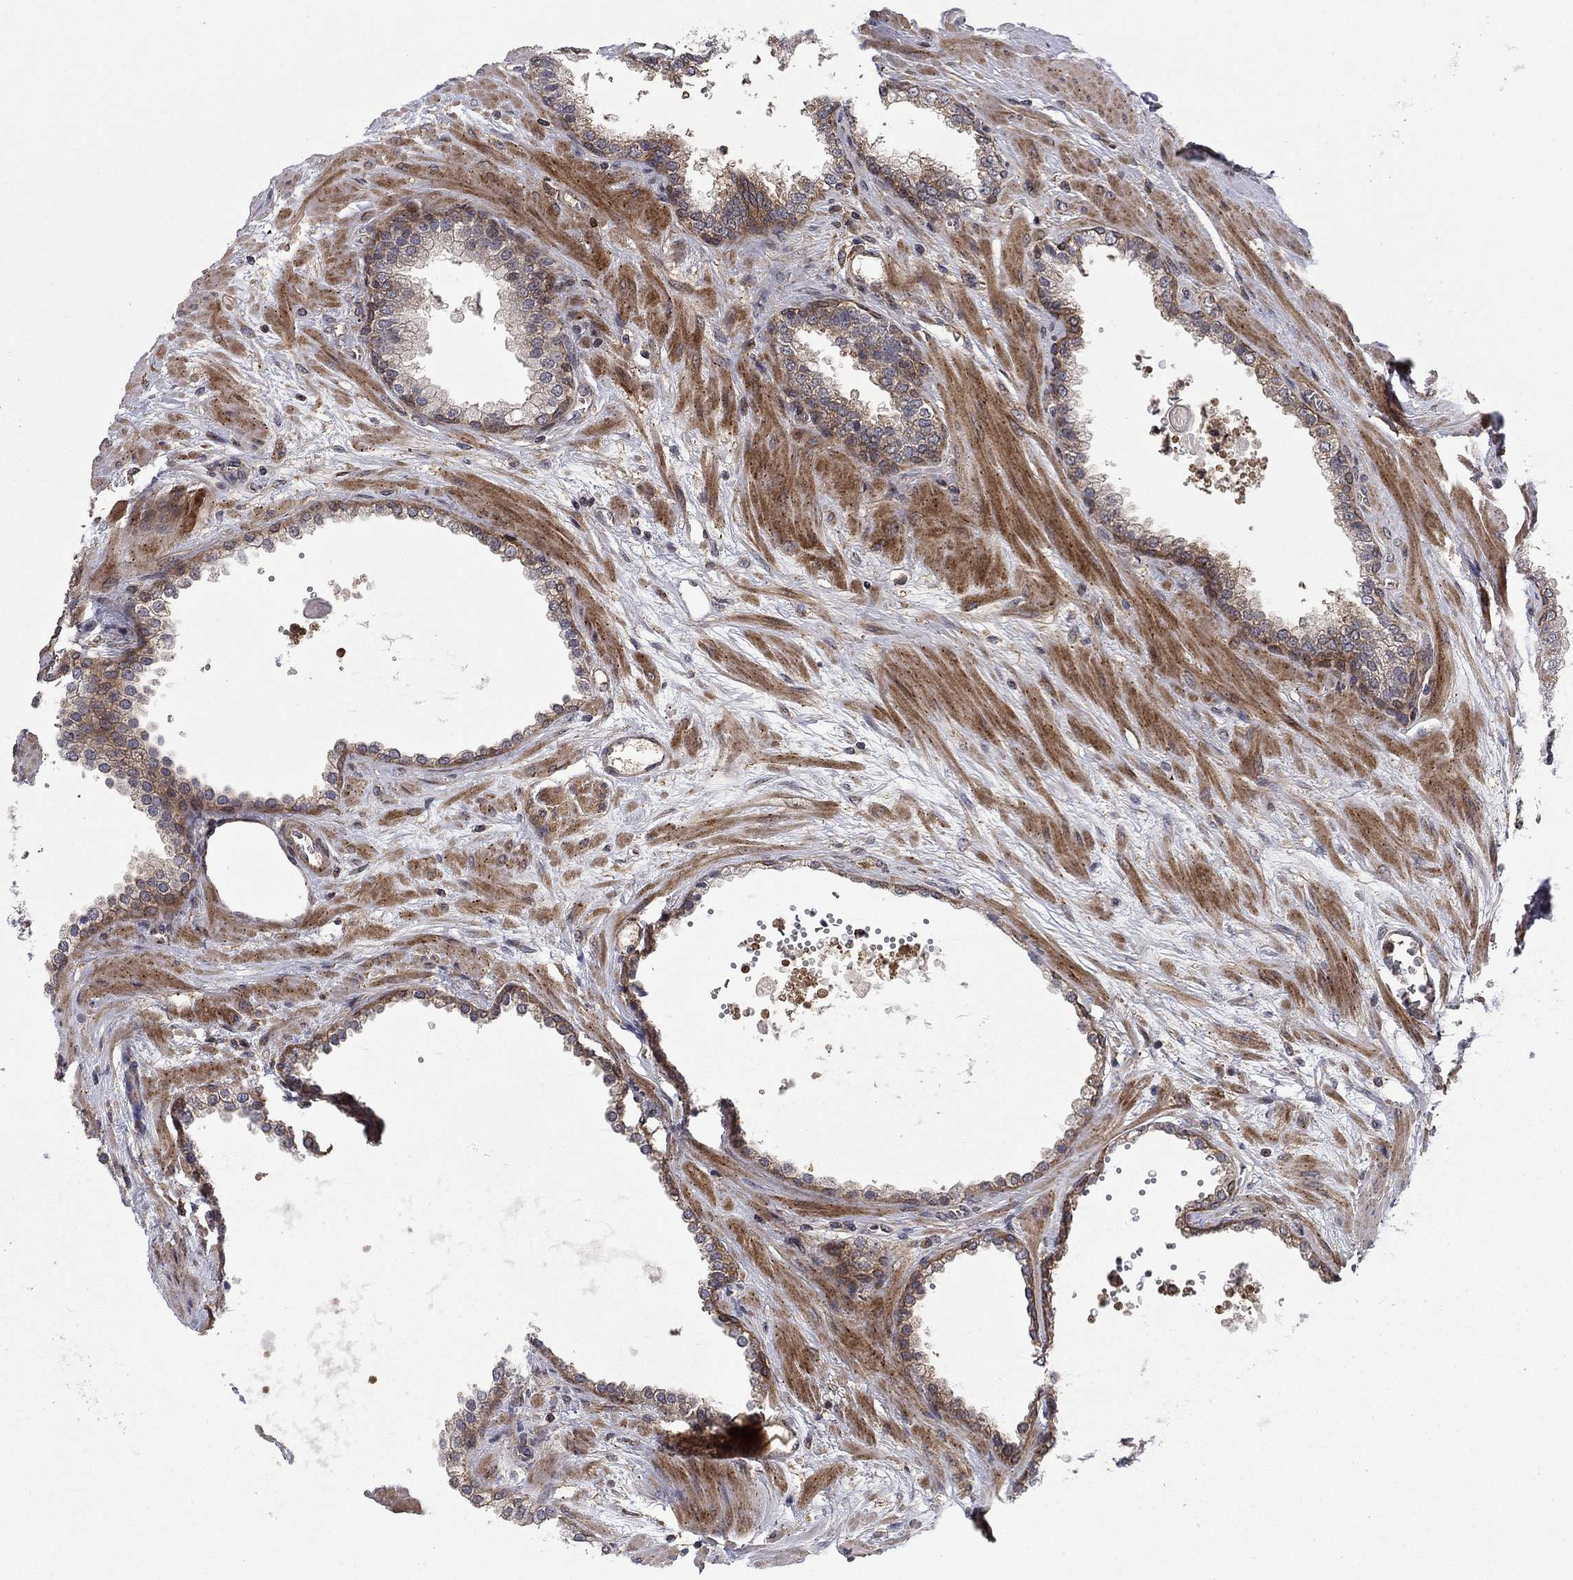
{"staining": {"intensity": "weak", "quantity": "25%-75%", "location": "cytoplasmic/membranous"}, "tissue": "prostate cancer", "cell_type": "Tumor cells", "image_type": "cancer", "snomed": [{"axis": "morphology", "description": "Adenocarcinoma, NOS"}, {"axis": "topography", "description": "Prostate"}], "caption": "Prostate cancer (adenocarcinoma) tissue exhibits weak cytoplasmic/membranous expression in about 25%-75% of tumor cells", "gene": "HDAC4", "patient": {"sex": "male", "age": 67}}